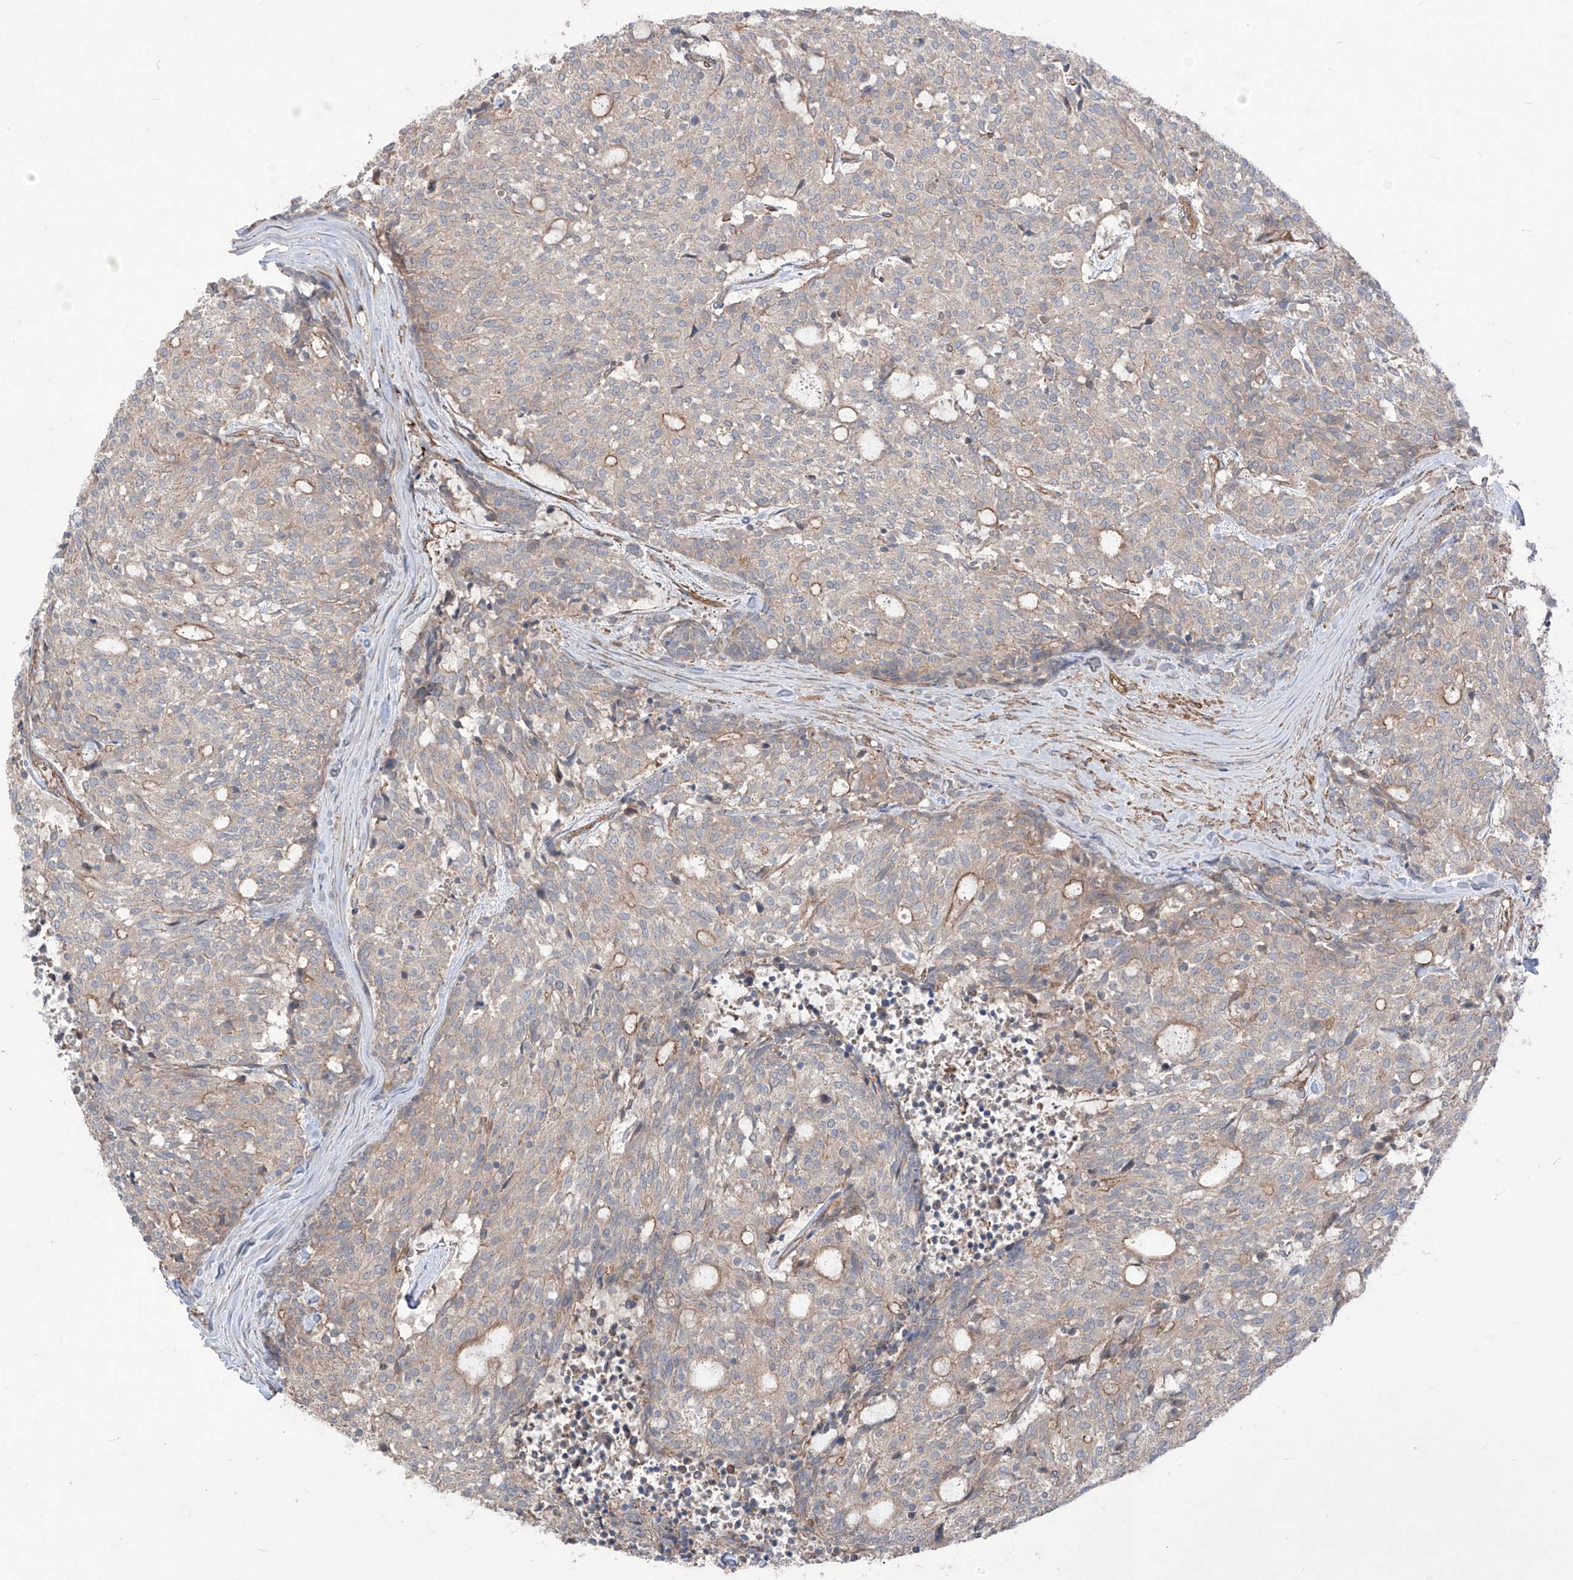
{"staining": {"intensity": "weak", "quantity": "<25%", "location": "cytoplasmic/membranous"}, "tissue": "carcinoid", "cell_type": "Tumor cells", "image_type": "cancer", "snomed": [{"axis": "morphology", "description": "Carcinoid, malignant, NOS"}, {"axis": "topography", "description": "Pancreas"}], "caption": "This is an immunohistochemistry (IHC) histopathology image of malignant carcinoid. There is no positivity in tumor cells.", "gene": "TRMU", "patient": {"sex": "female", "age": 54}}